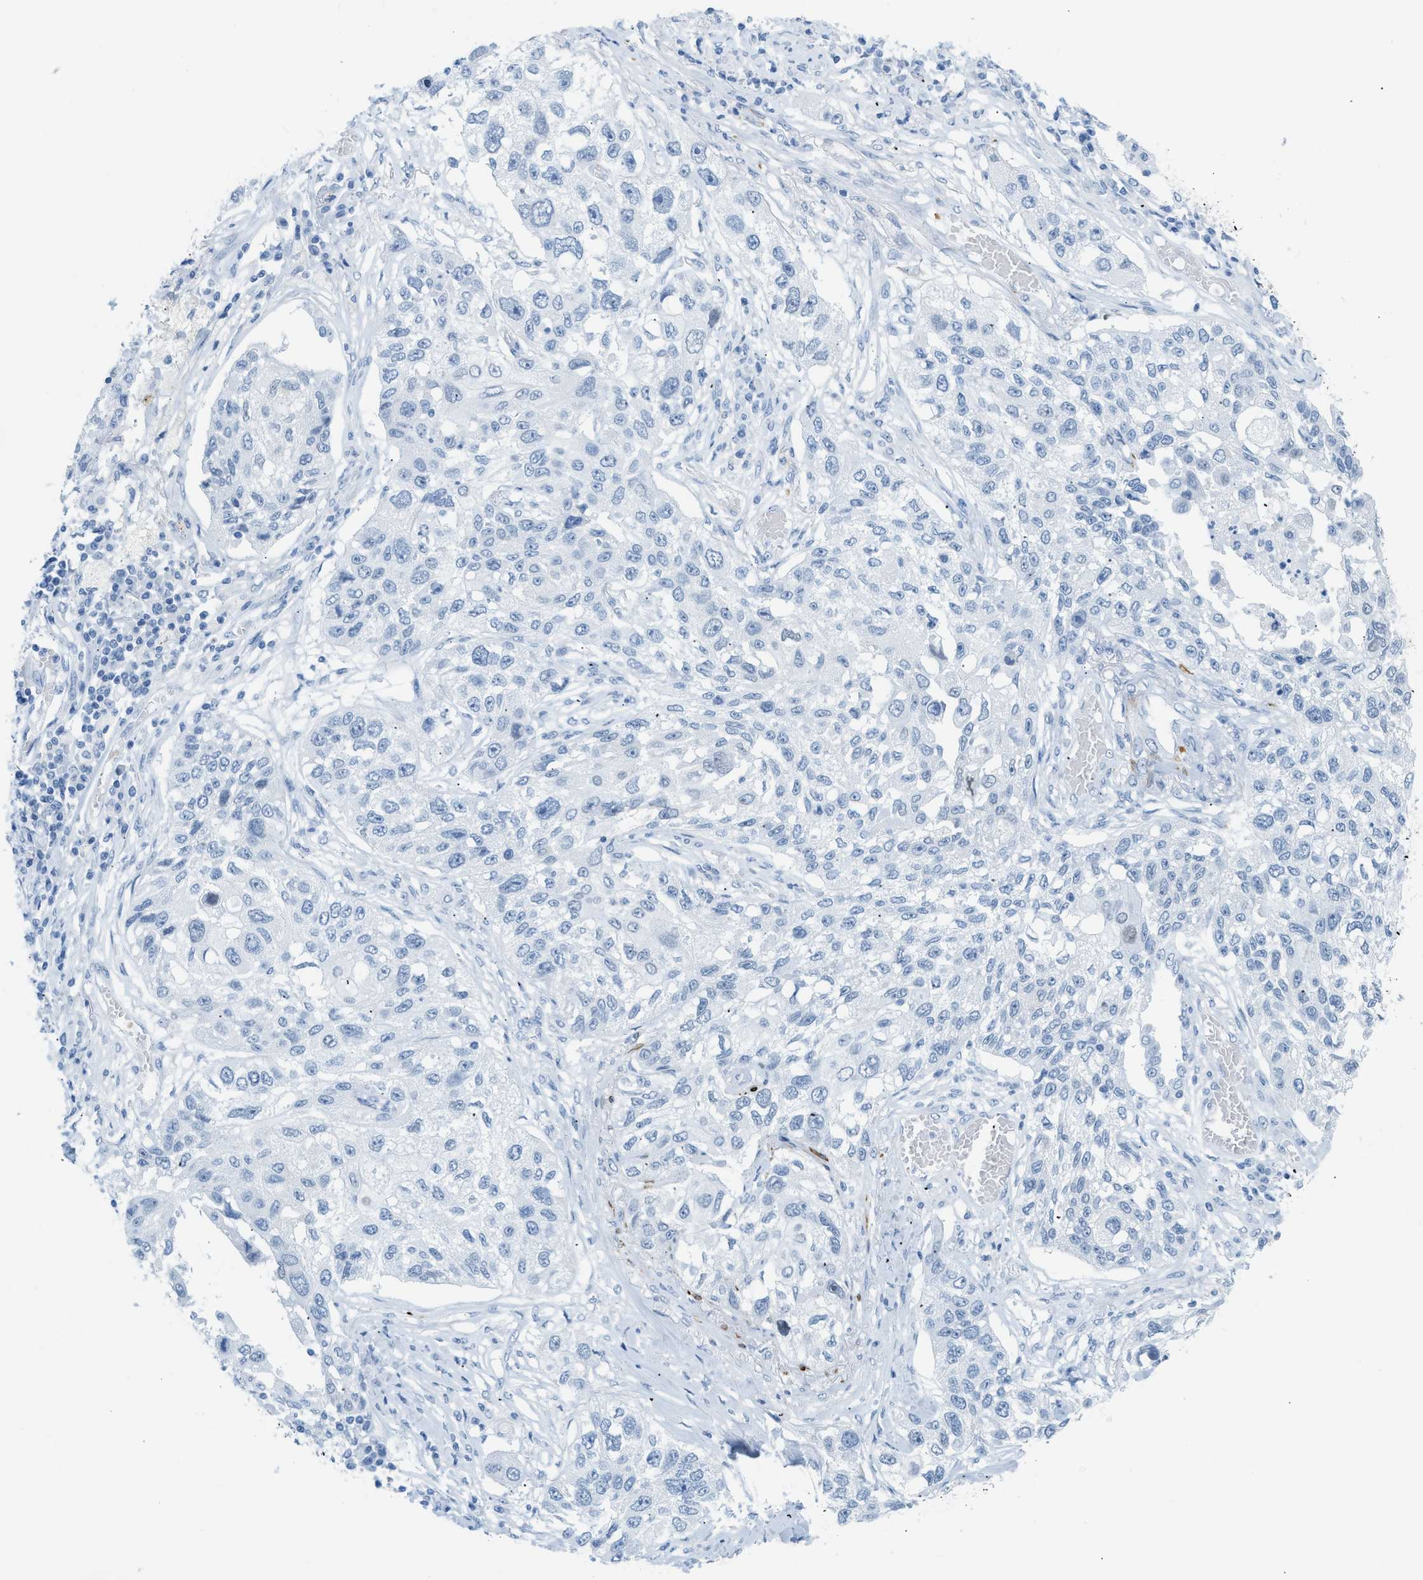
{"staining": {"intensity": "negative", "quantity": "none", "location": "none"}, "tissue": "lung cancer", "cell_type": "Tumor cells", "image_type": "cancer", "snomed": [{"axis": "morphology", "description": "Squamous cell carcinoma, NOS"}, {"axis": "topography", "description": "Lung"}], "caption": "This is an IHC image of human lung cancer (squamous cell carcinoma). There is no staining in tumor cells.", "gene": "DES", "patient": {"sex": "male", "age": 71}}